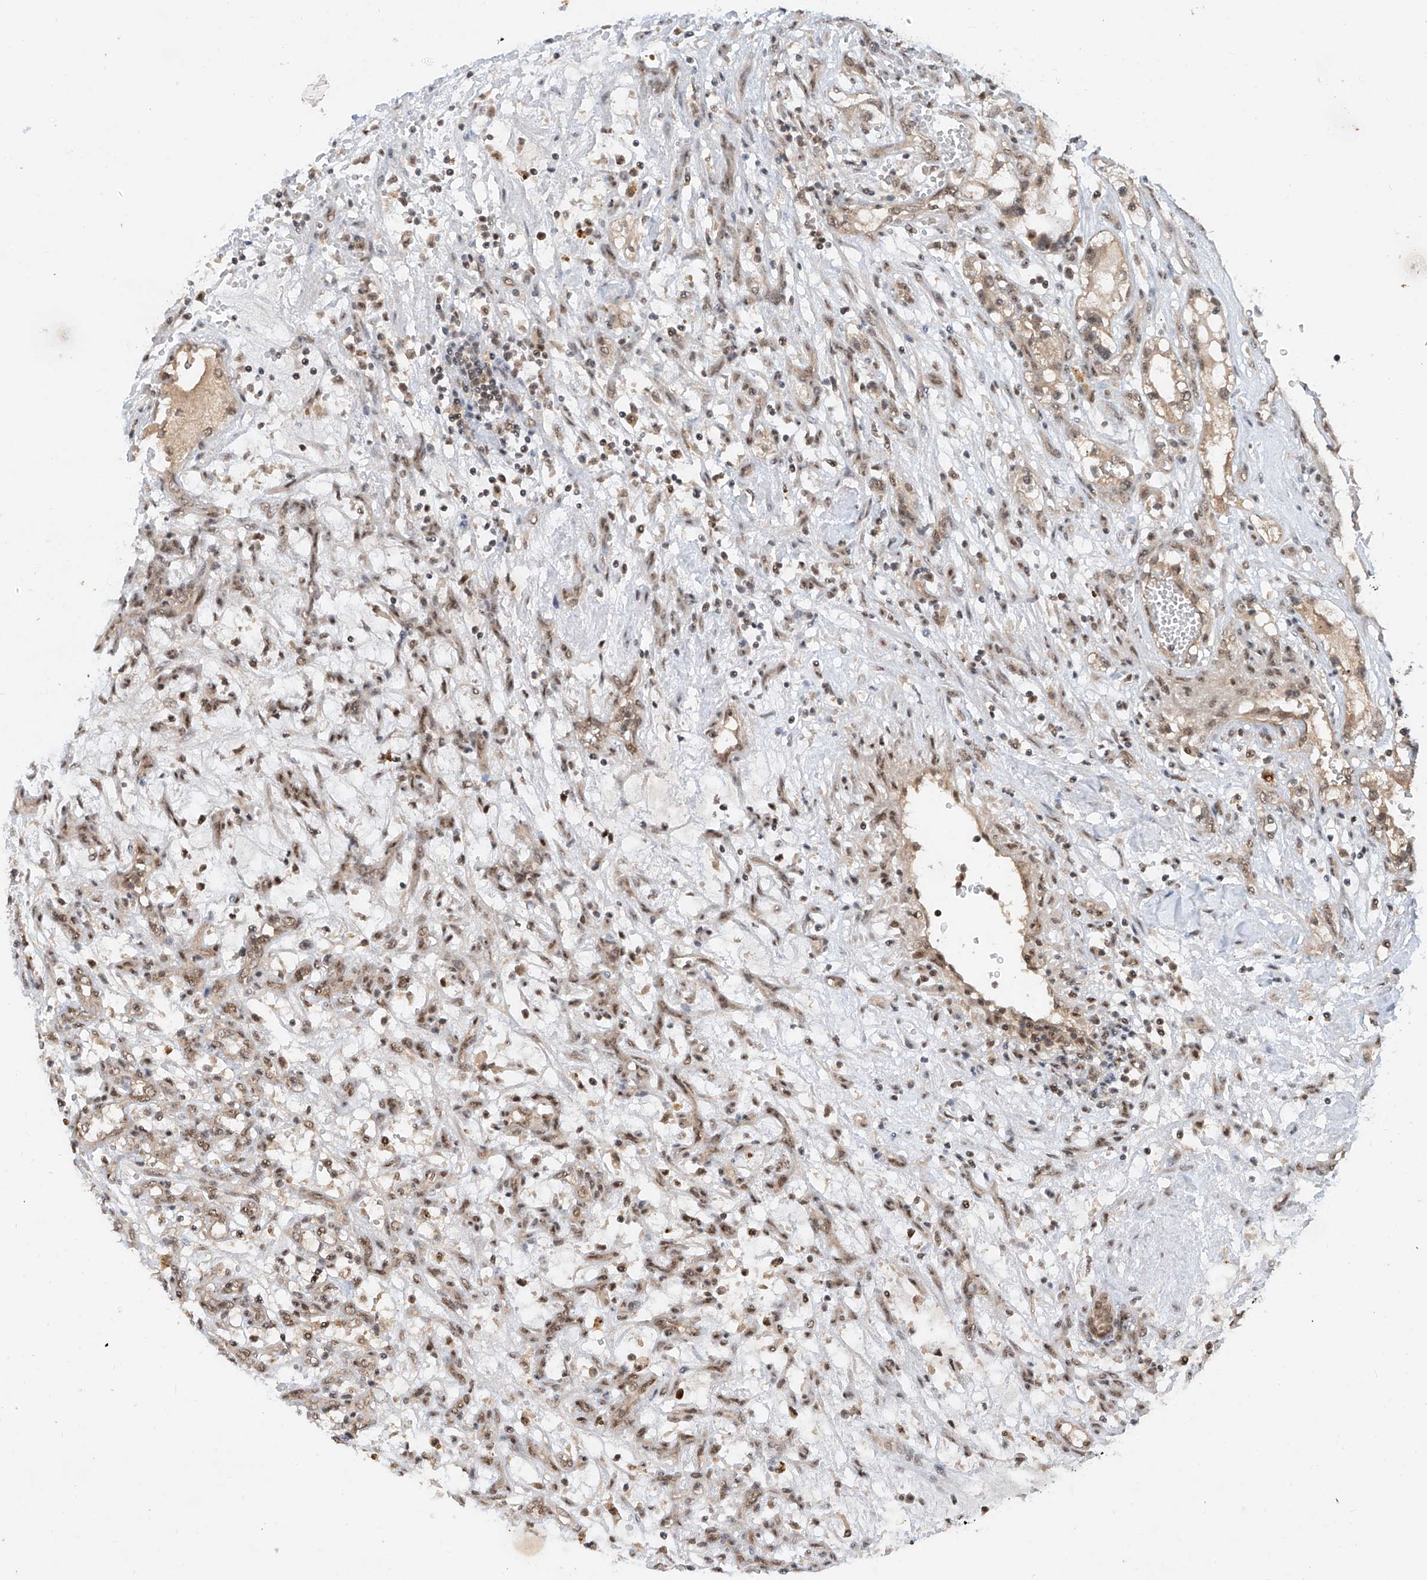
{"staining": {"intensity": "weak", "quantity": ">75%", "location": "nuclear"}, "tissue": "renal cancer", "cell_type": "Tumor cells", "image_type": "cancer", "snomed": [{"axis": "morphology", "description": "Adenocarcinoma, NOS"}, {"axis": "topography", "description": "Kidney"}], "caption": "Adenocarcinoma (renal) tissue reveals weak nuclear staining in approximately >75% of tumor cells Using DAB (brown) and hematoxylin (blue) stains, captured at high magnification using brightfield microscopy.", "gene": "RPAIN", "patient": {"sex": "female", "age": 57}}